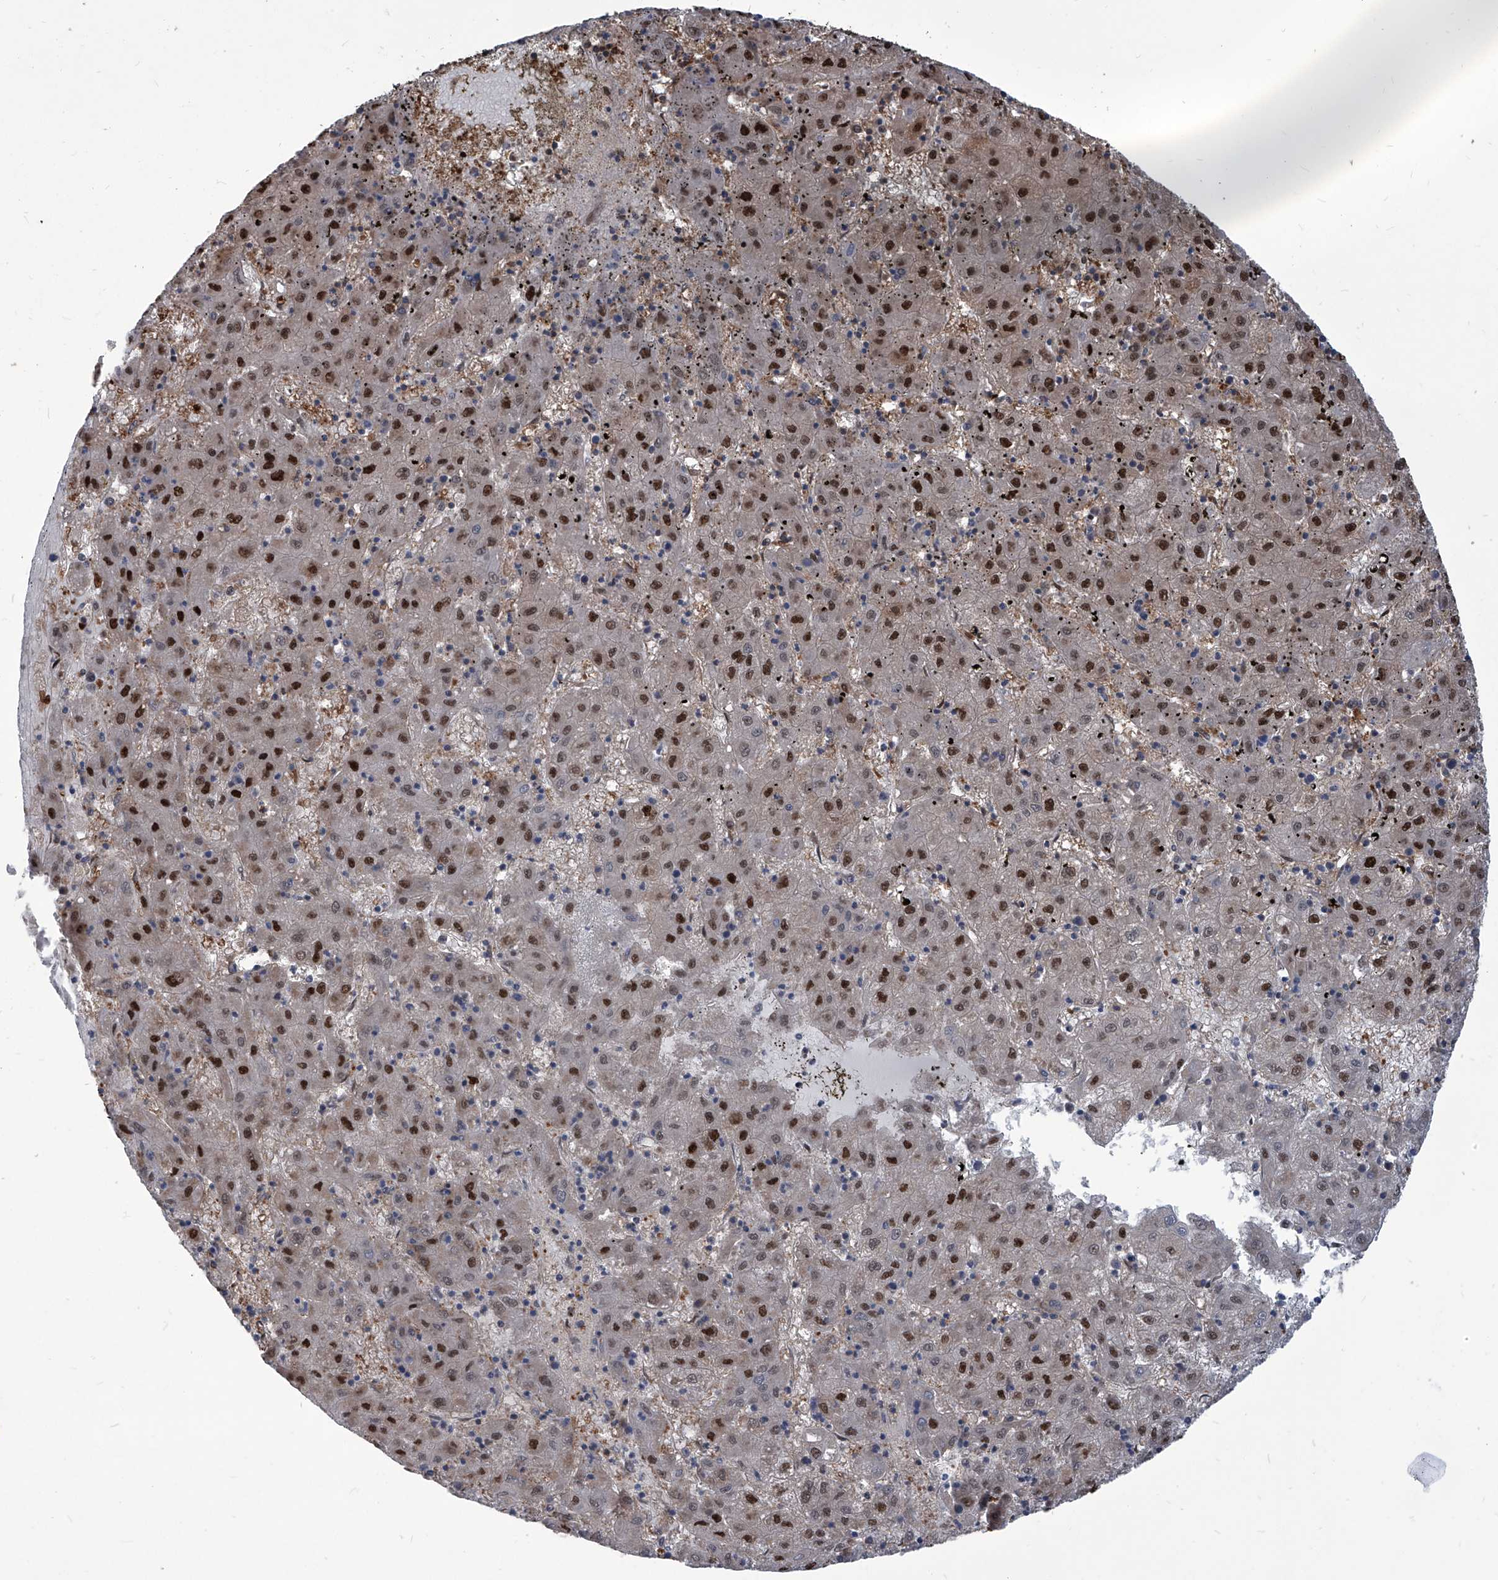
{"staining": {"intensity": "strong", "quantity": "25%-75%", "location": "nuclear"}, "tissue": "liver cancer", "cell_type": "Tumor cells", "image_type": "cancer", "snomed": [{"axis": "morphology", "description": "Carcinoma, Hepatocellular, NOS"}, {"axis": "topography", "description": "Liver"}], "caption": "IHC histopathology image of liver cancer stained for a protein (brown), which shows high levels of strong nuclear positivity in about 25%-75% of tumor cells.", "gene": "PSMB1", "patient": {"sex": "male", "age": 72}}